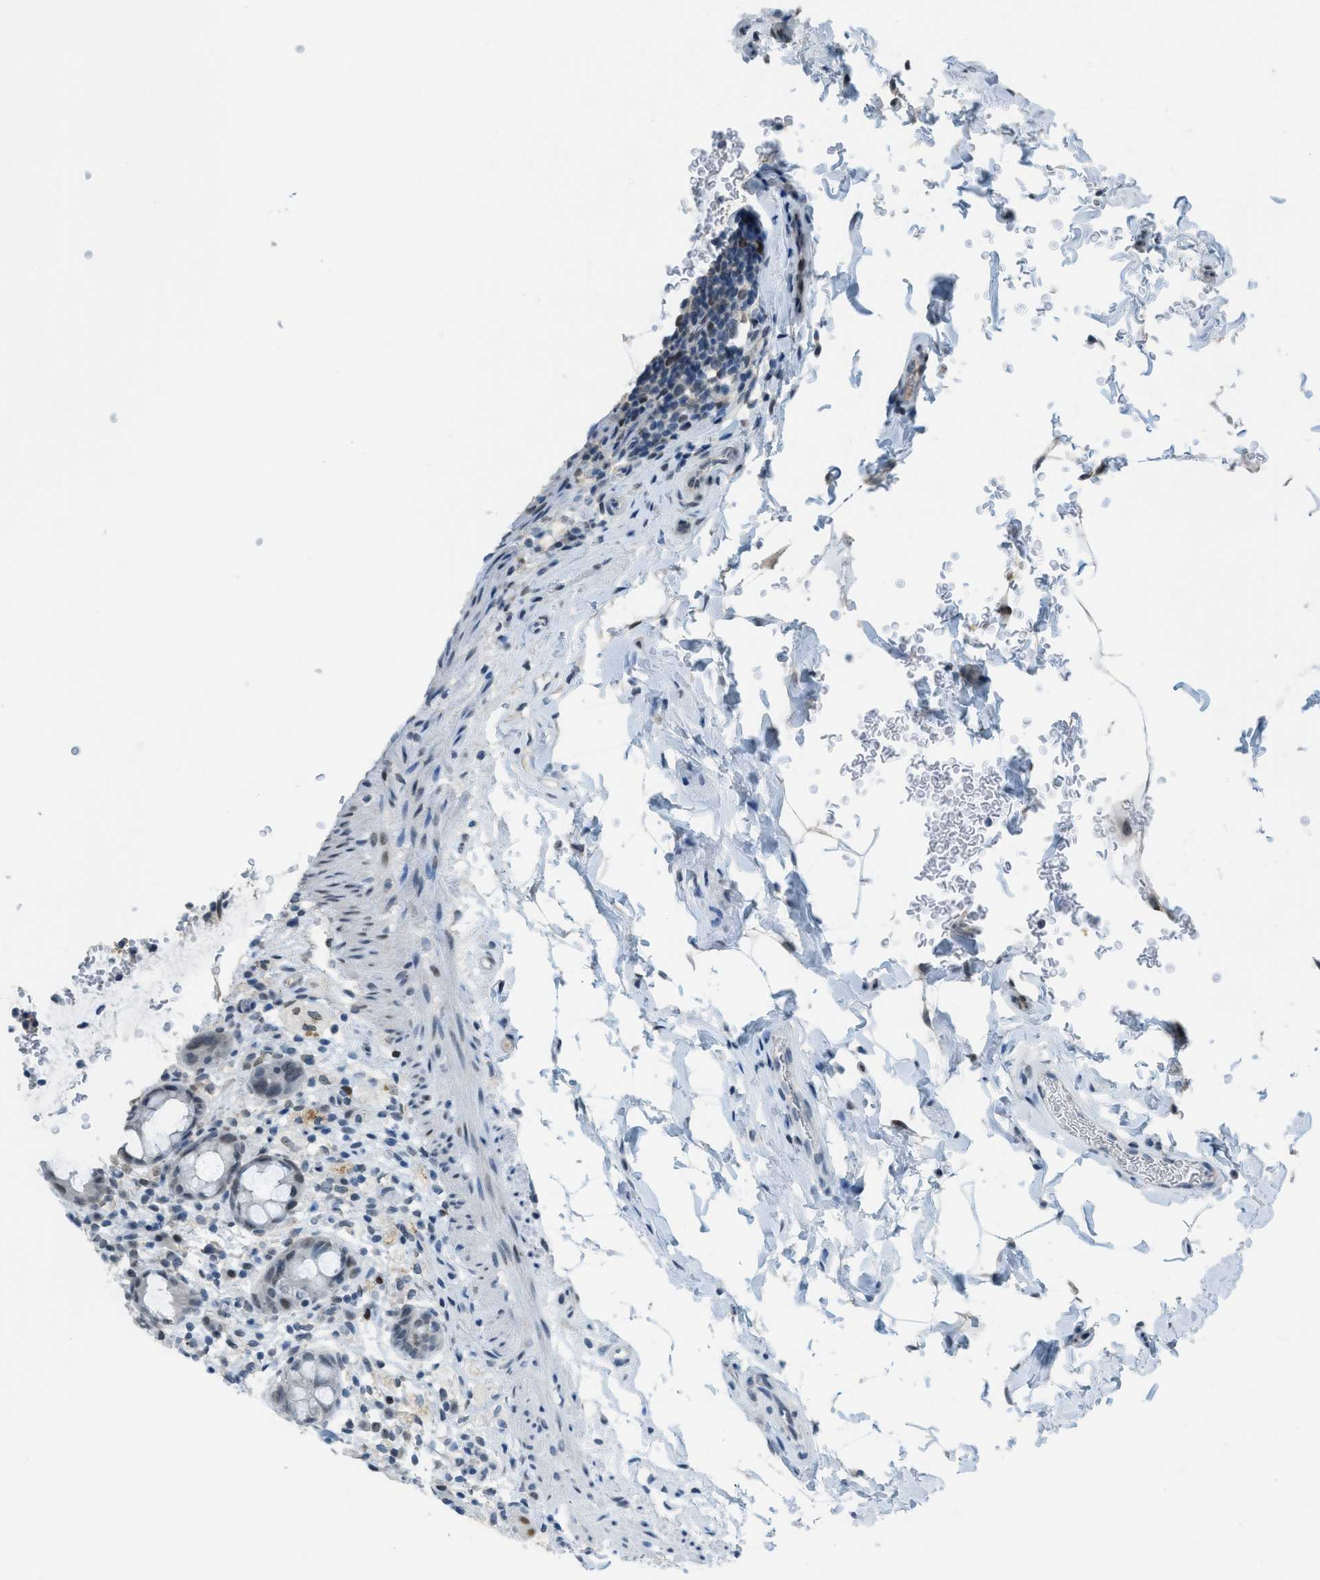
{"staining": {"intensity": "weak", "quantity": "<25%", "location": "nuclear"}, "tissue": "rectum", "cell_type": "Glandular cells", "image_type": "normal", "snomed": [{"axis": "morphology", "description": "Normal tissue, NOS"}, {"axis": "topography", "description": "Rectum"}], "caption": "High magnification brightfield microscopy of normal rectum stained with DAB (3,3'-diaminobenzidine) (brown) and counterstained with hematoxylin (blue): glandular cells show no significant staining.", "gene": "TTC13", "patient": {"sex": "male", "age": 44}}